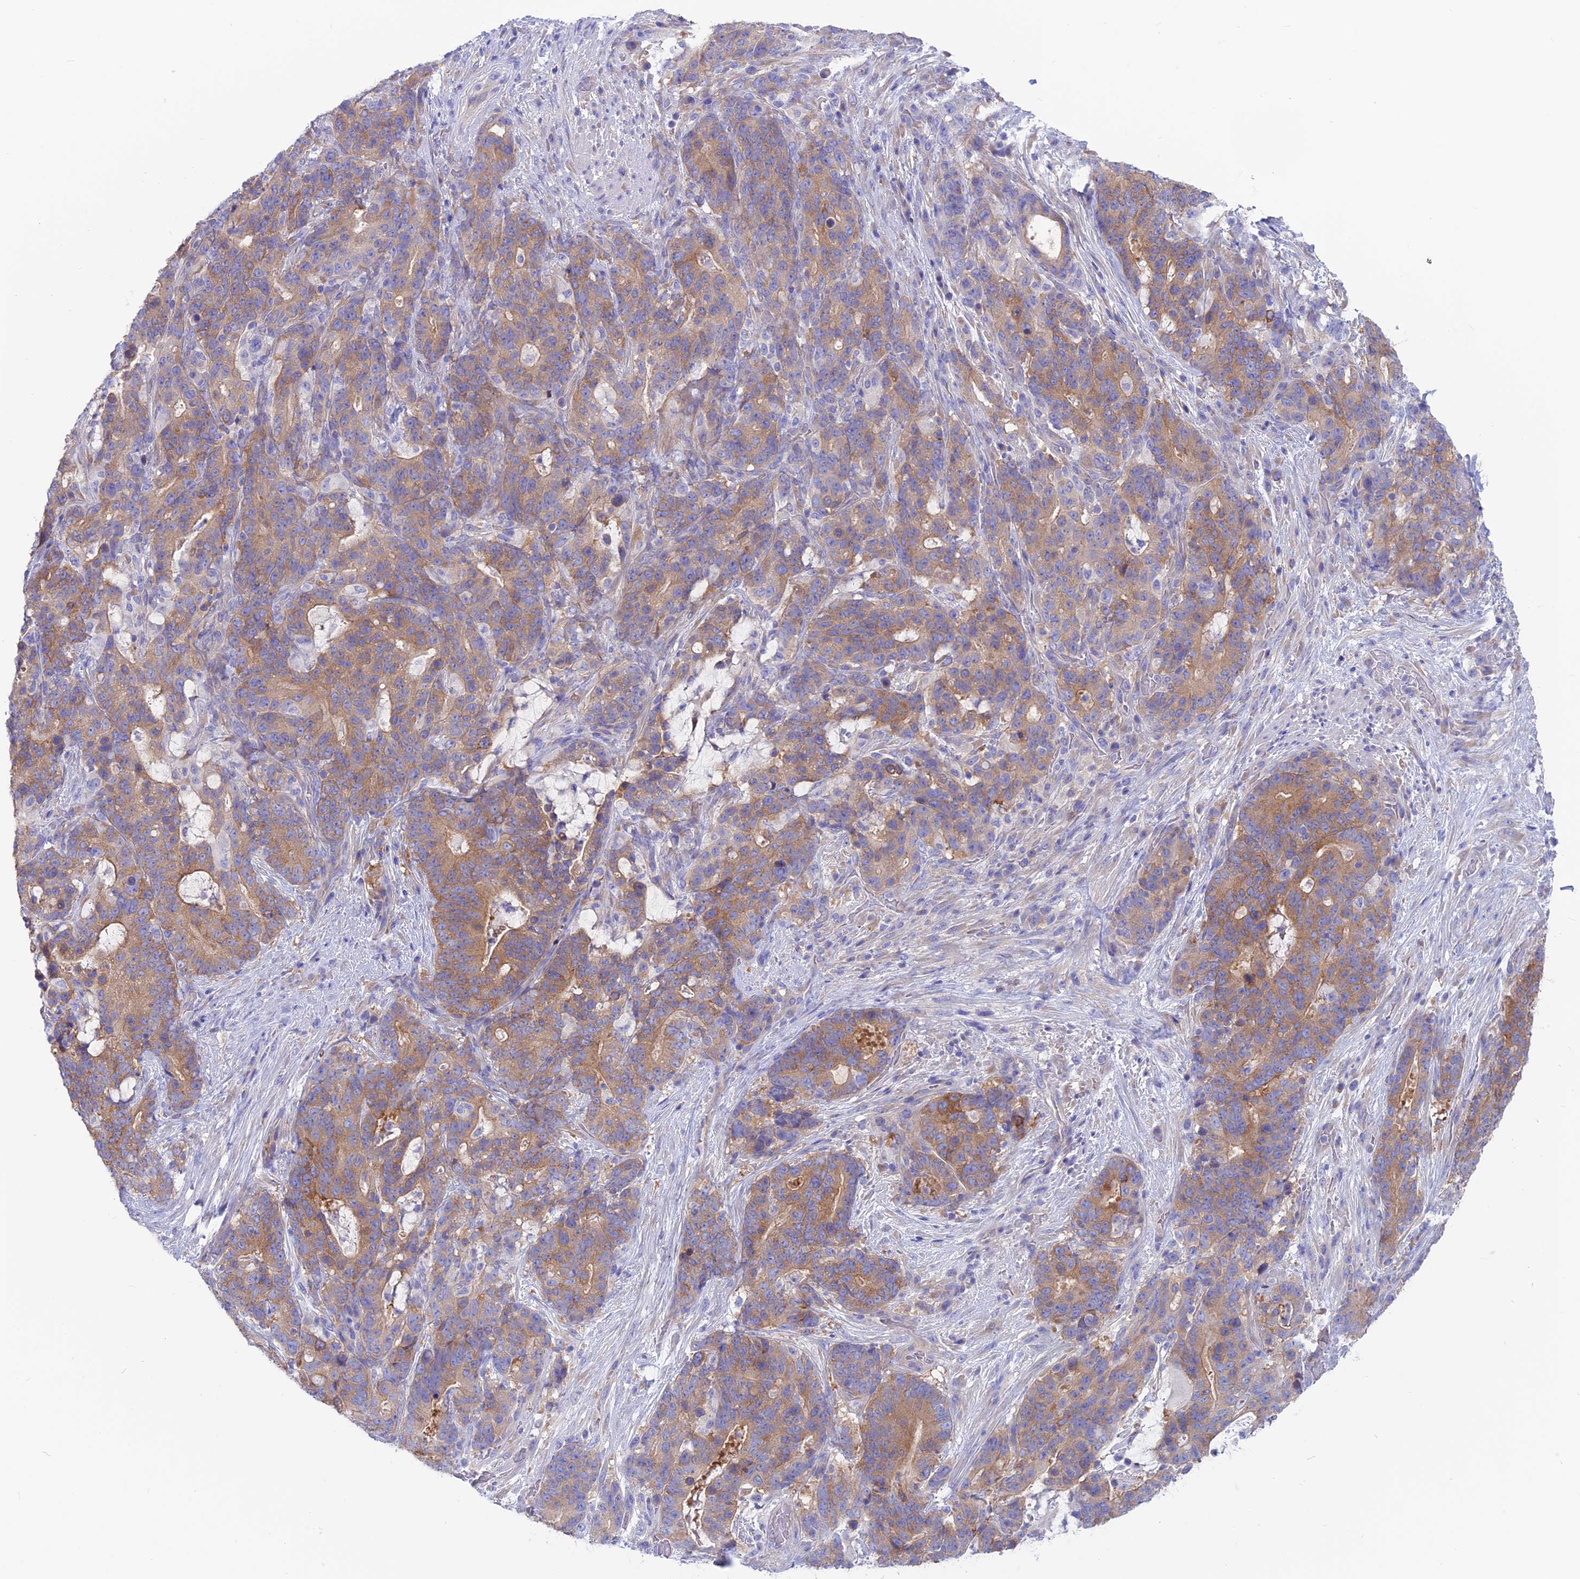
{"staining": {"intensity": "moderate", "quantity": ">75%", "location": "cytoplasmic/membranous"}, "tissue": "stomach cancer", "cell_type": "Tumor cells", "image_type": "cancer", "snomed": [{"axis": "morphology", "description": "Normal tissue, NOS"}, {"axis": "morphology", "description": "Adenocarcinoma, NOS"}, {"axis": "topography", "description": "Stomach"}], "caption": "There is medium levels of moderate cytoplasmic/membranous staining in tumor cells of stomach cancer (adenocarcinoma), as demonstrated by immunohistochemical staining (brown color).", "gene": "LZTFL1", "patient": {"sex": "female", "age": 64}}